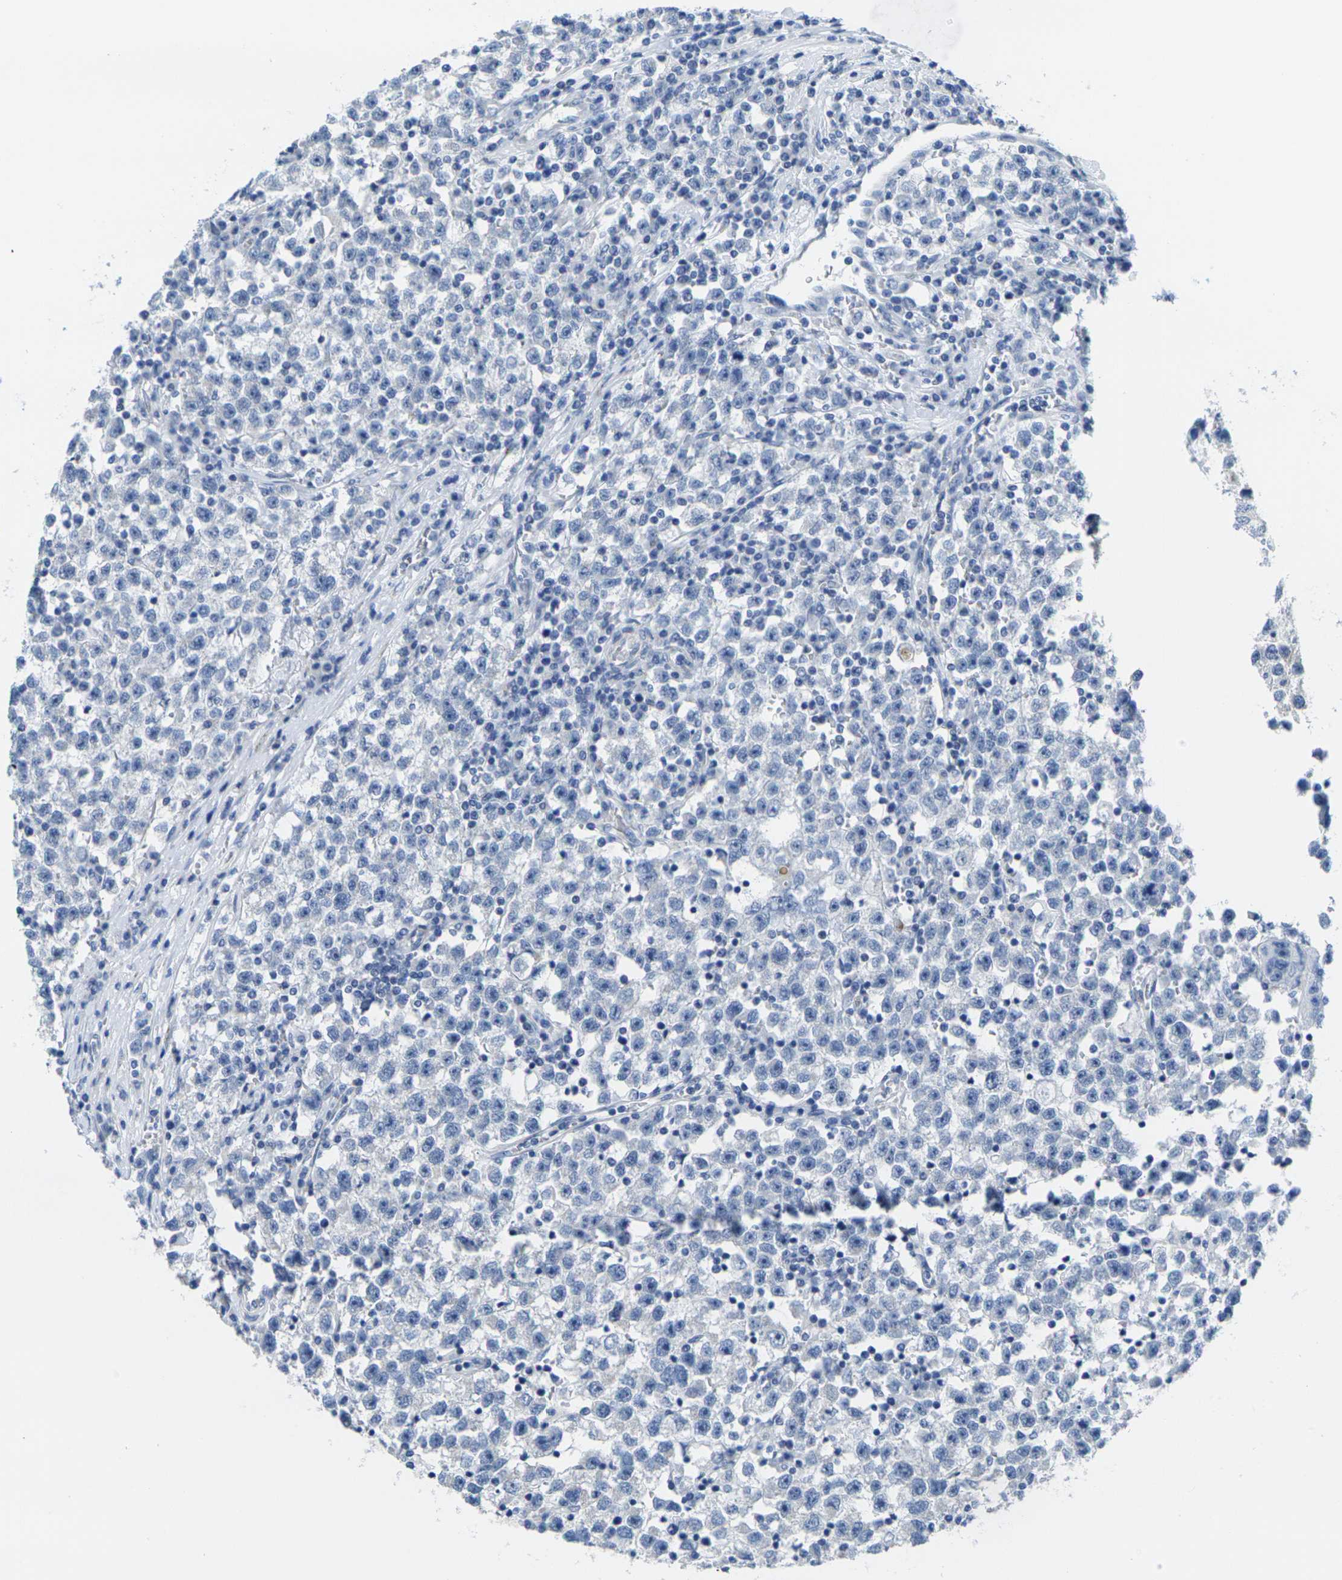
{"staining": {"intensity": "negative", "quantity": "none", "location": "none"}, "tissue": "testis cancer", "cell_type": "Tumor cells", "image_type": "cancer", "snomed": [{"axis": "morphology", "description": "Seminoma, NOS"}, {"axis": "topography", "description": "Testis"}], "caption": "Histopathology image shows no significant protein staining in tumor cells of testis cancer.", "gene": "CRK", "patient": {"sex": "male", "age": 22}}